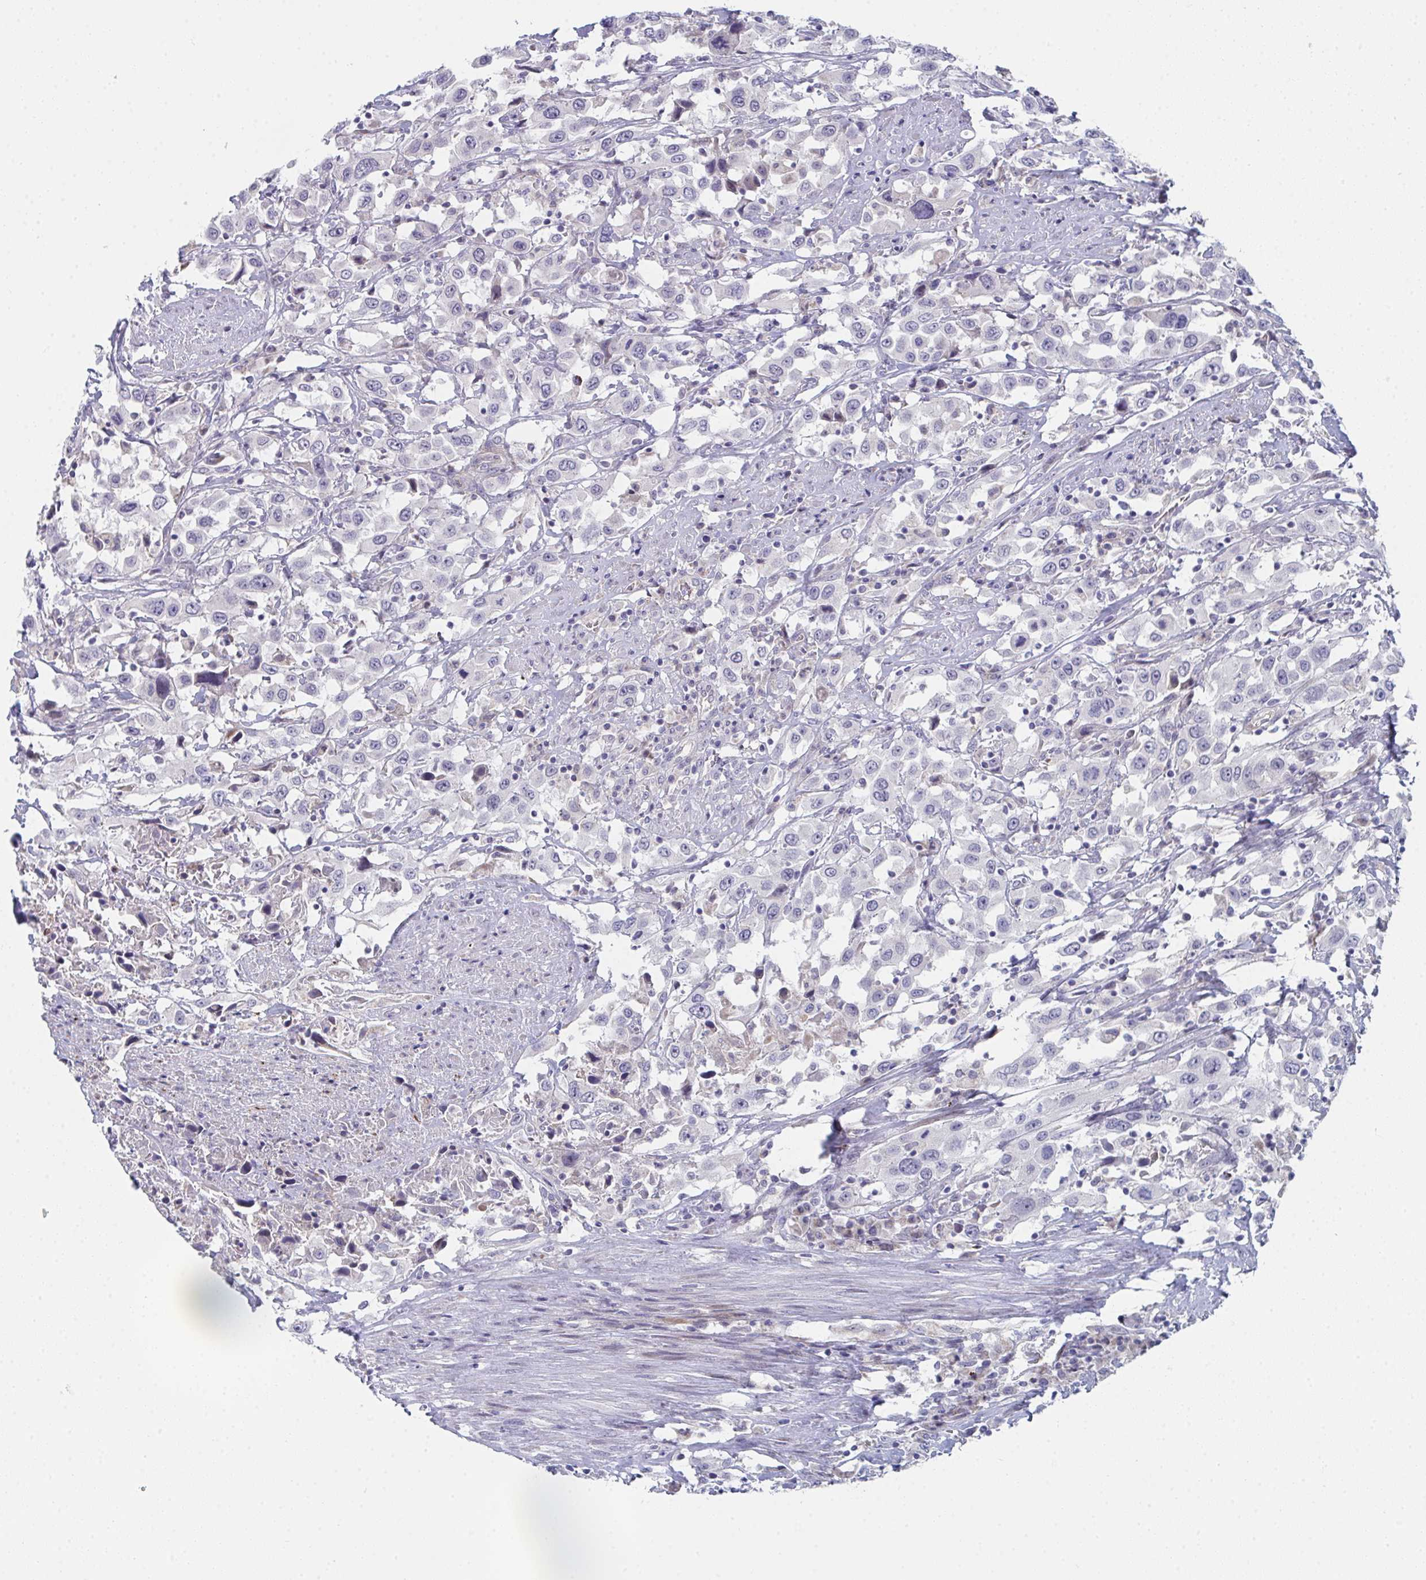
{"staining": {"intensity": "negative", "quantity": "none", "location": "none"}, "tissue": "urothelial cancer", "cell_type": "Tumor cells", "image_type": "cancer", "snomed": [{"axis": "morphology", "description": "Urothelial carcinoma, High grade"}, {"axis": "topography", "description": "Urinary bladder"}], "caption": "Tumor cells show no significant protein positivity in urothelial carcinoma (high-grade). (DAB (3,3'-diaminobenzidine) immunohistochemistry with hematoxylin counter stain).", "gene": "VWDE", "patient": {"sex": "male", "age": 61}}